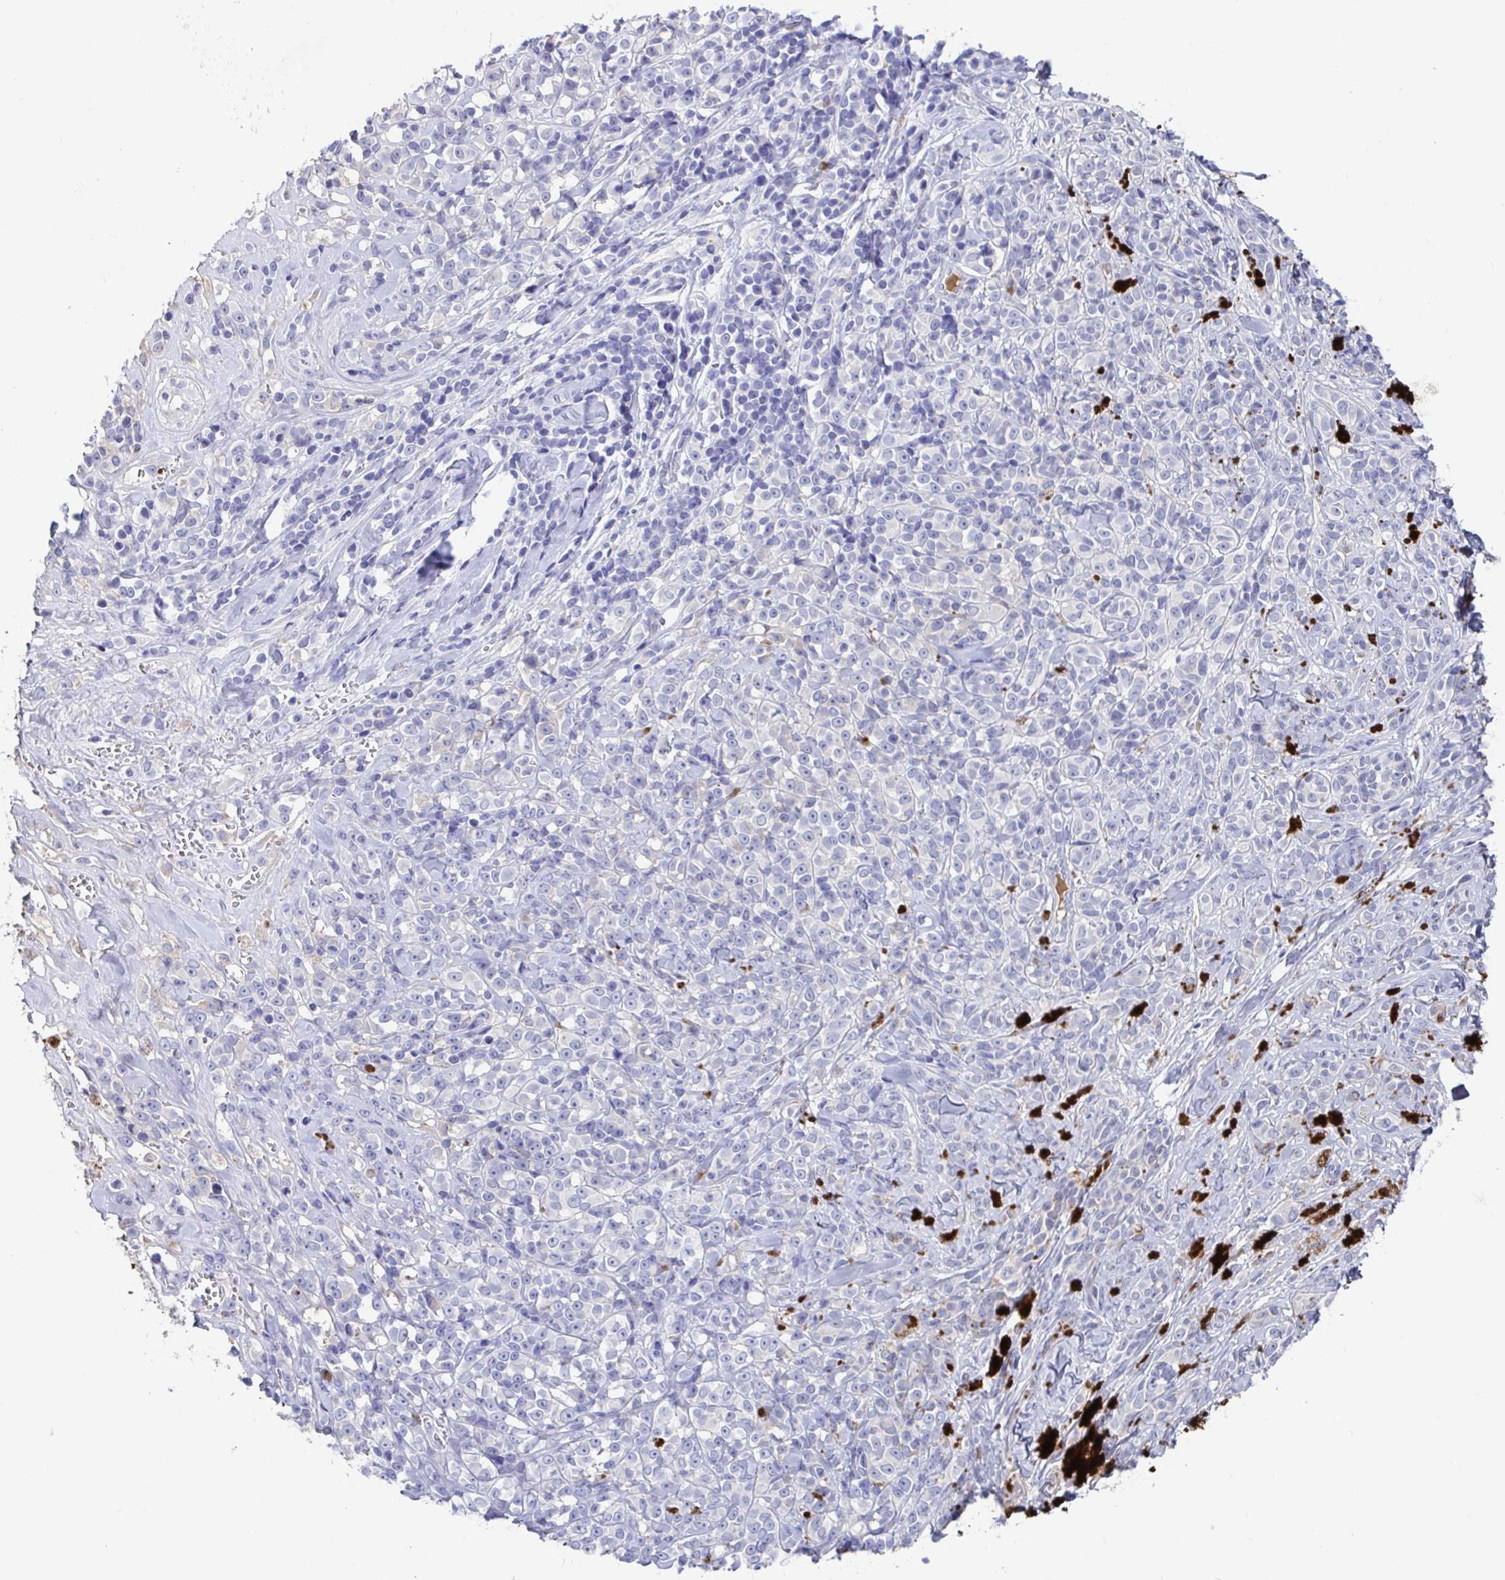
{"staining": {"intensity": "negative", "quantity": "none", "location": "none"}, "tissue": "melanoma", "cell_type": "Tumor cells", "image_type": "cancer", "snomed": [{"axis": "morphology", "description": "Malignant melanoma, NOS"}, {"axis": "topography", "description": "Skin"}], "caption": "Immunohistochemistry (IHC) photomicrograph of neoplastic tissue: melanoma stained with DAB demonstrates no significant protein expression in tumor cells. (DAB immunohistochemistry with hematoxylin counter stain).", "gene": "GPR148", "patient": {"sex": "male", "age": 85}}